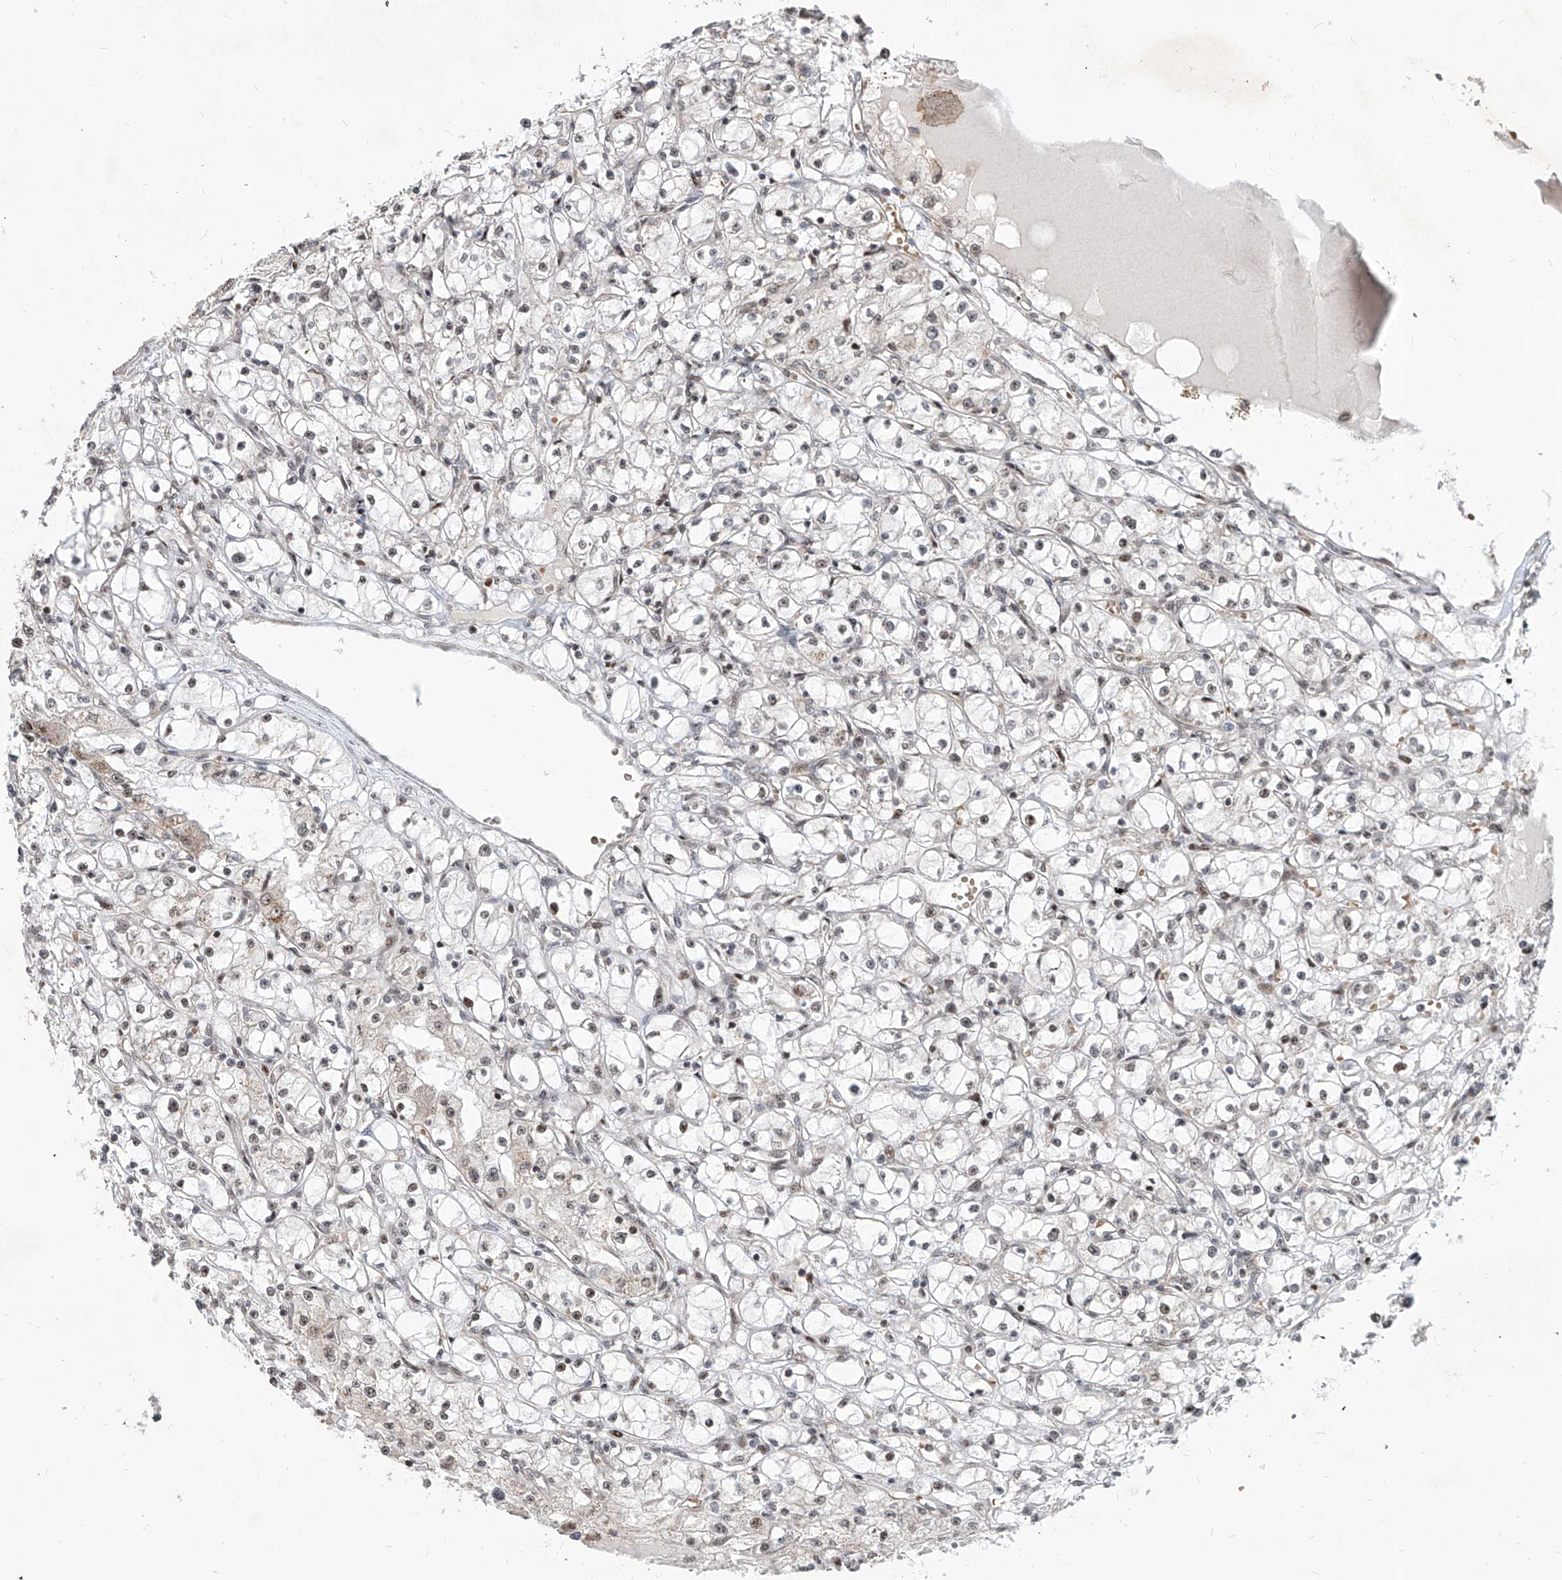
{"staining": {"intensity": "moderate", "quantity": "25%-75%", "location": "nuclear"}, "tissue": "renal cancer", "cell_type": "Tumor cells", "image_type": "cancer", "snomed": [{"axis": "morphology", "description": "Adenocarcinoma, NOS"}, {"axis": "topography", "description": "Kidney"}], "caption": "Renal cancer stained with a brown dye shows moderate nuclear positive expression in approximately 25%-75% of tumor cells.", "gene": "IRF2", "patient": {"sex": "male", "age": 56}}